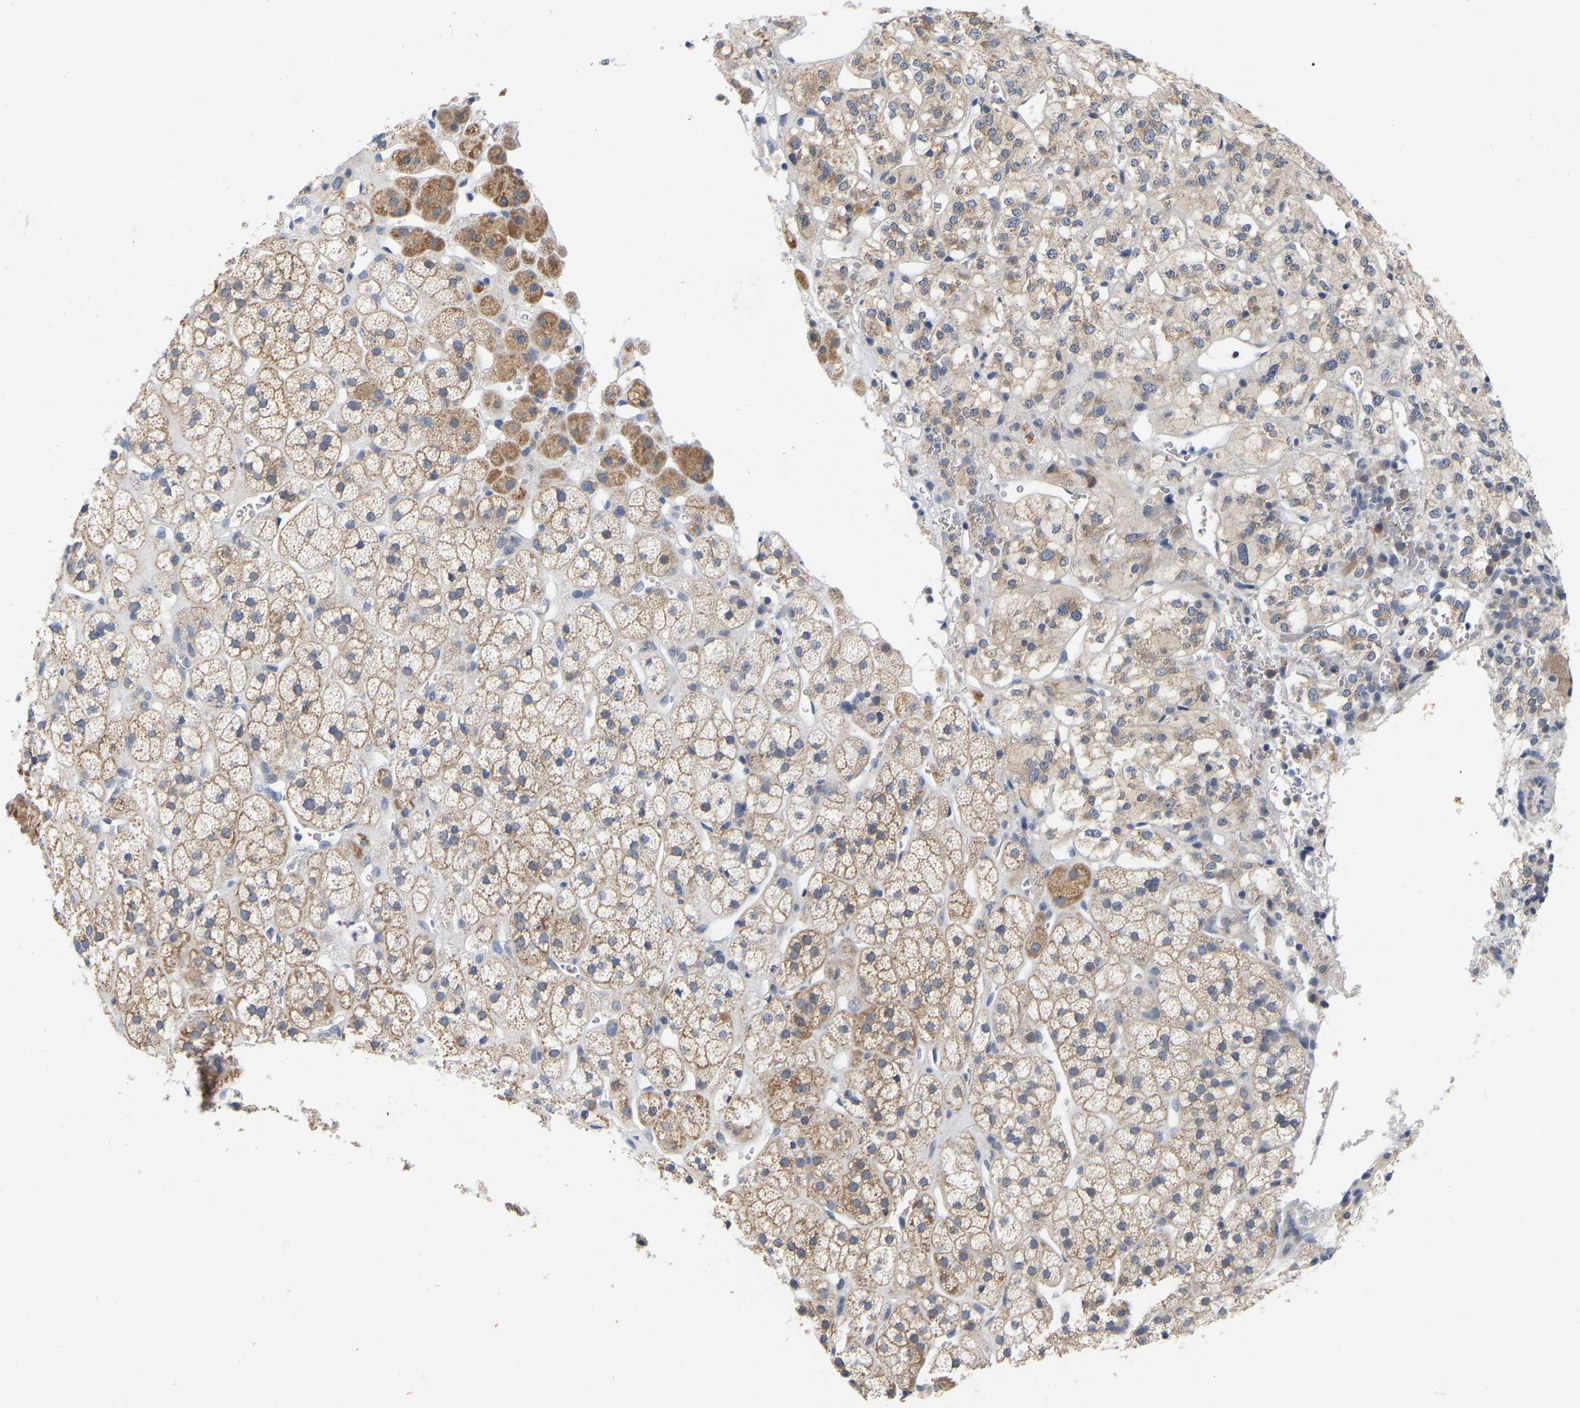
{"staining": {"intensity": "moderate", "quantity": "25%-75%", "location": "cytoplasmic/membranous"}, "tissue": "adrenal gland", "cell_type": "Glandular cells", "image_type": "normal", "snomed": [{"axis": "morphology", "description": "Normal tissue, NOS"}, {"axis": "topography", "description": "Adrenal gland"}], "caption": "Human adrenal gland stained with a brown dye reveals moderate cytoplasmic/membranous positive expression in about 25%-75% of glandular cells.", "gene": "WIPI2", "patient": {"sex": "male", "age": 56}}